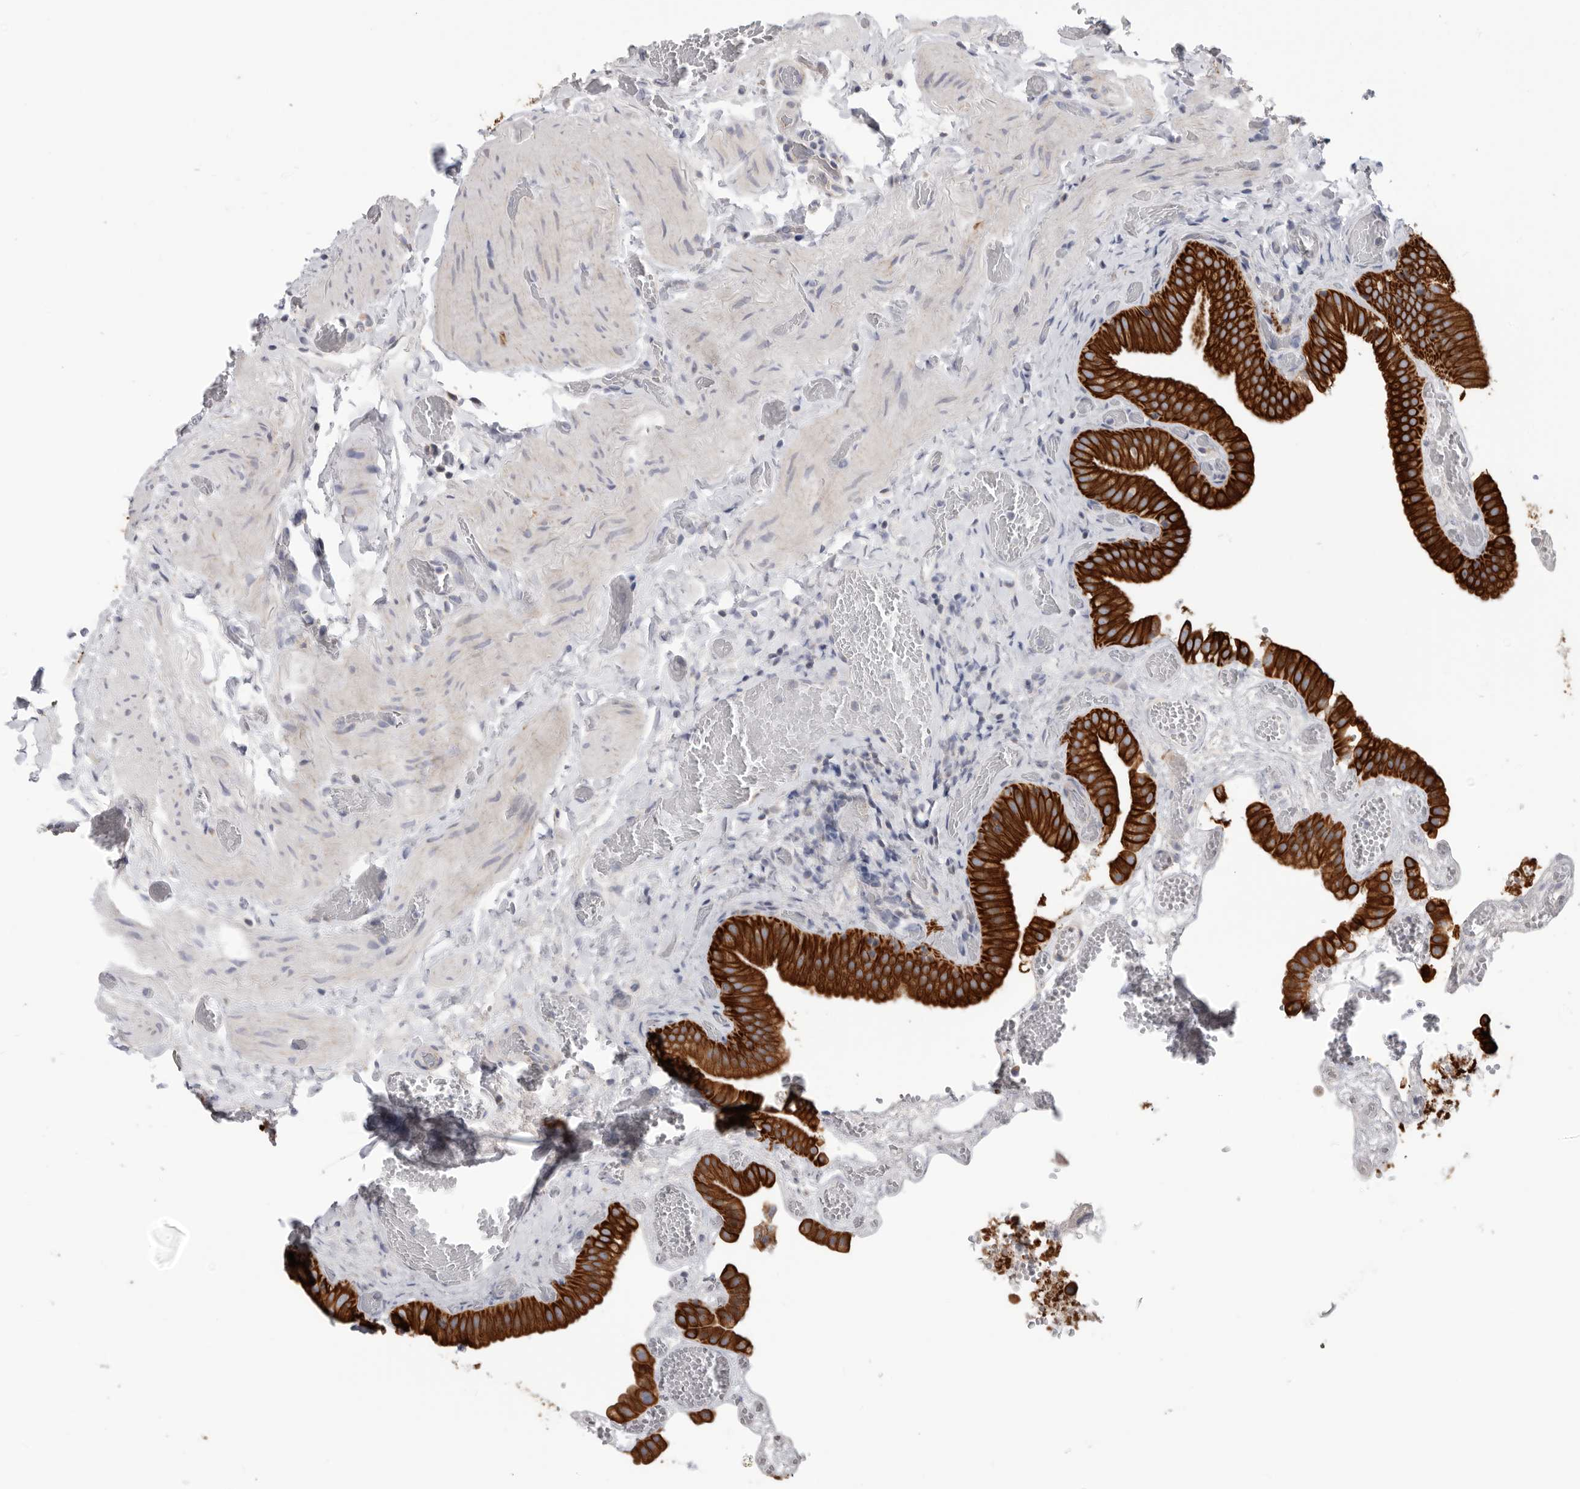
{"staining": {"intensity": "strong", "quantity": ">75%", "location": "cytoplasmic/membranous"}, "tissue": "gallbladder", "cell_type": "Glandular cells", "image_type": "normal", "snomed": [{"axis": "morphology", "description": "Normal tissue, NOS"}, {"axis": "topography", "description": "Gallbladder"}], "caption": "Protein expression analysis of normal gallbladder reveals strong cytoplasmic/membranous positivity in about >75% of glandular cells. The protein is shown in brown color, while the nuclei are stained blue.", "gene": "MTFR1L", "patient": {"sex": "female", "age": 64}}